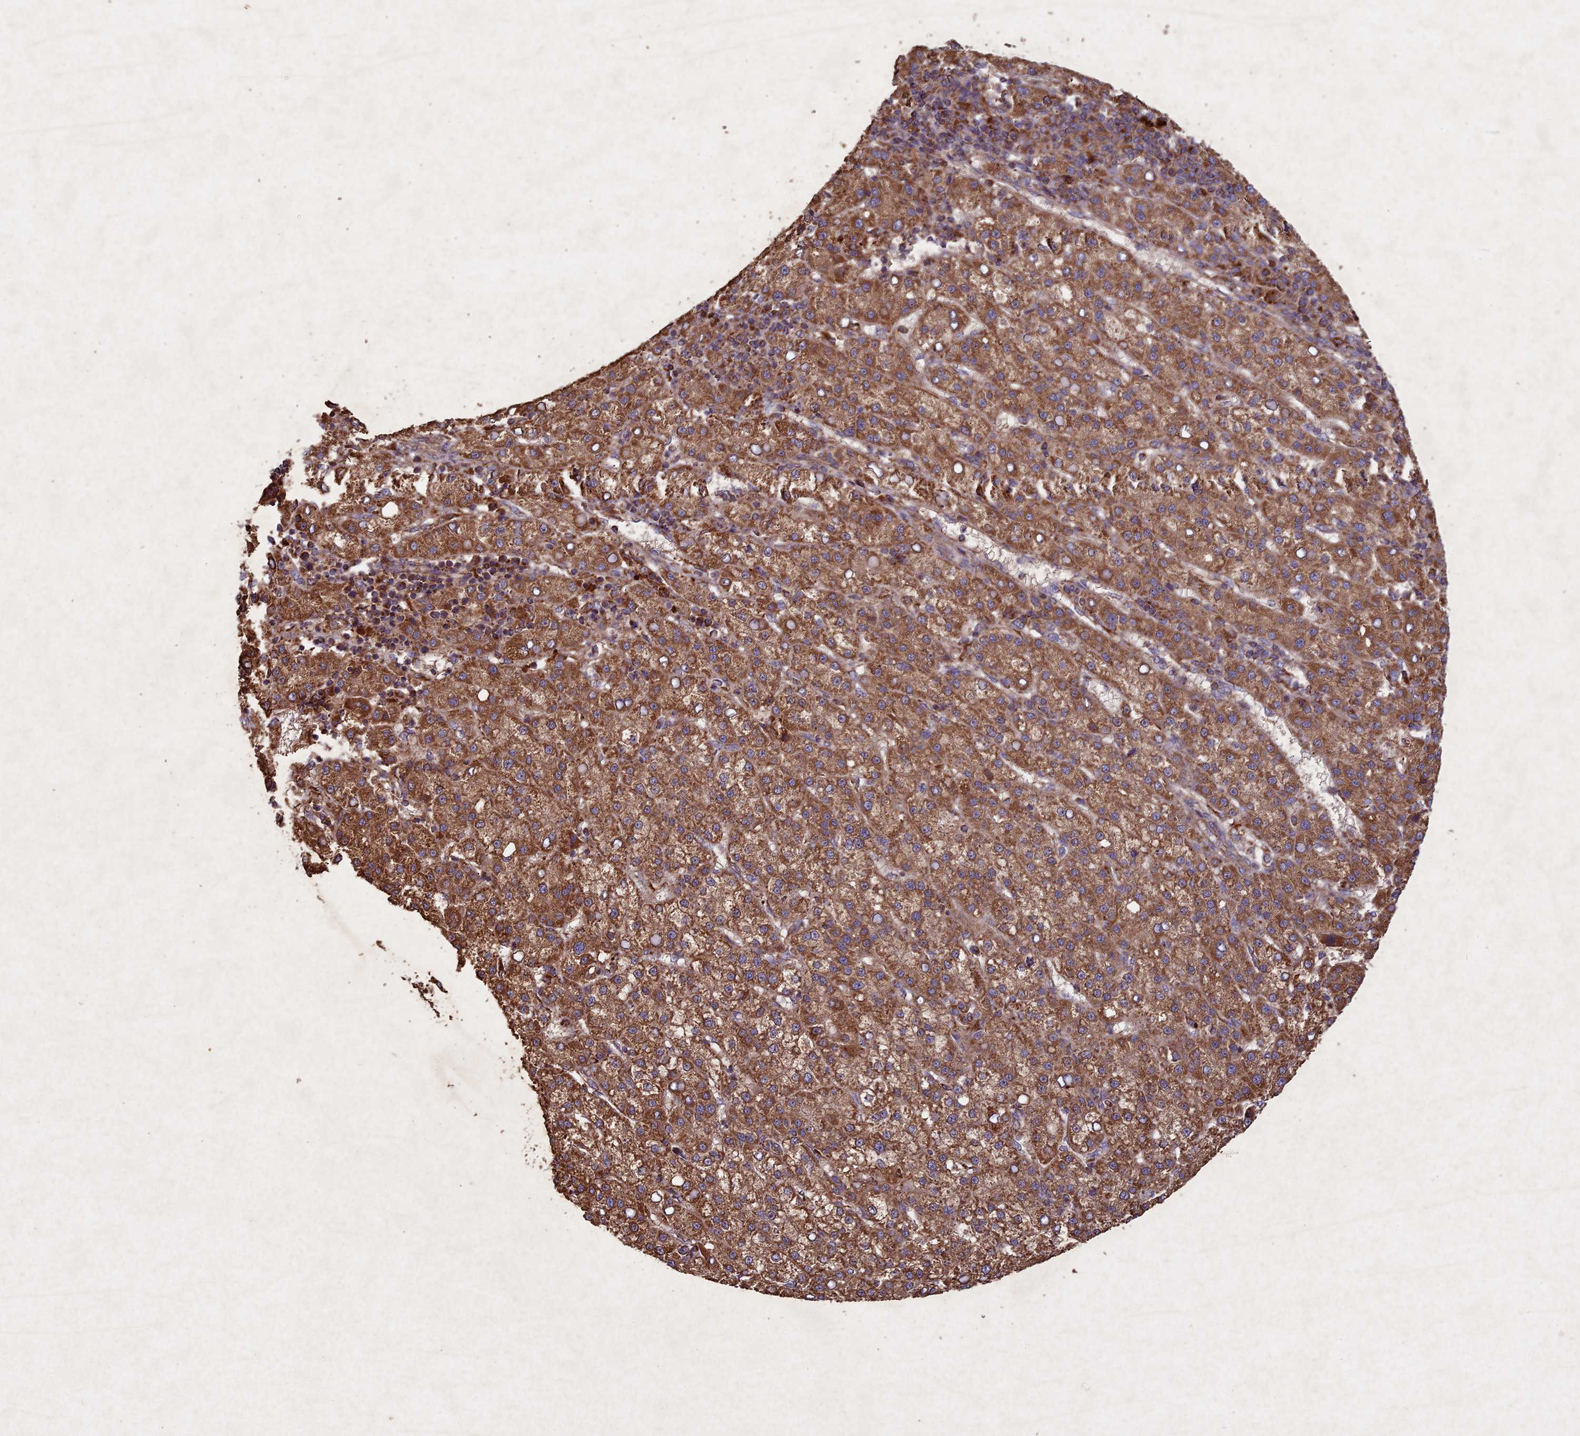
{"staining": {"intensity": "moderate", "quantity": ">75%", "location": "cytoplasmic/membranous"}, "tissue": "liver cancer", "cell_type": "Tumor cells", "image_type": "cancer", "snomed": [{"axis": "morphology", "description": "Carcinoma, Hepatocellular, NOS"}, {"axis": "topography", "description": "Liver"}], "caption": "Brown immunohistochemical staining in hepatocellular carcinoma (liver) demonstrates moderate cytoplasmic/membranous expression in approximately >75% of tumor cells. (brown staining indicates protein expression, while blue staining denotes nuclei).", "gene": "CIAO2B", "patient": {"sex": "female", "age": 58}}